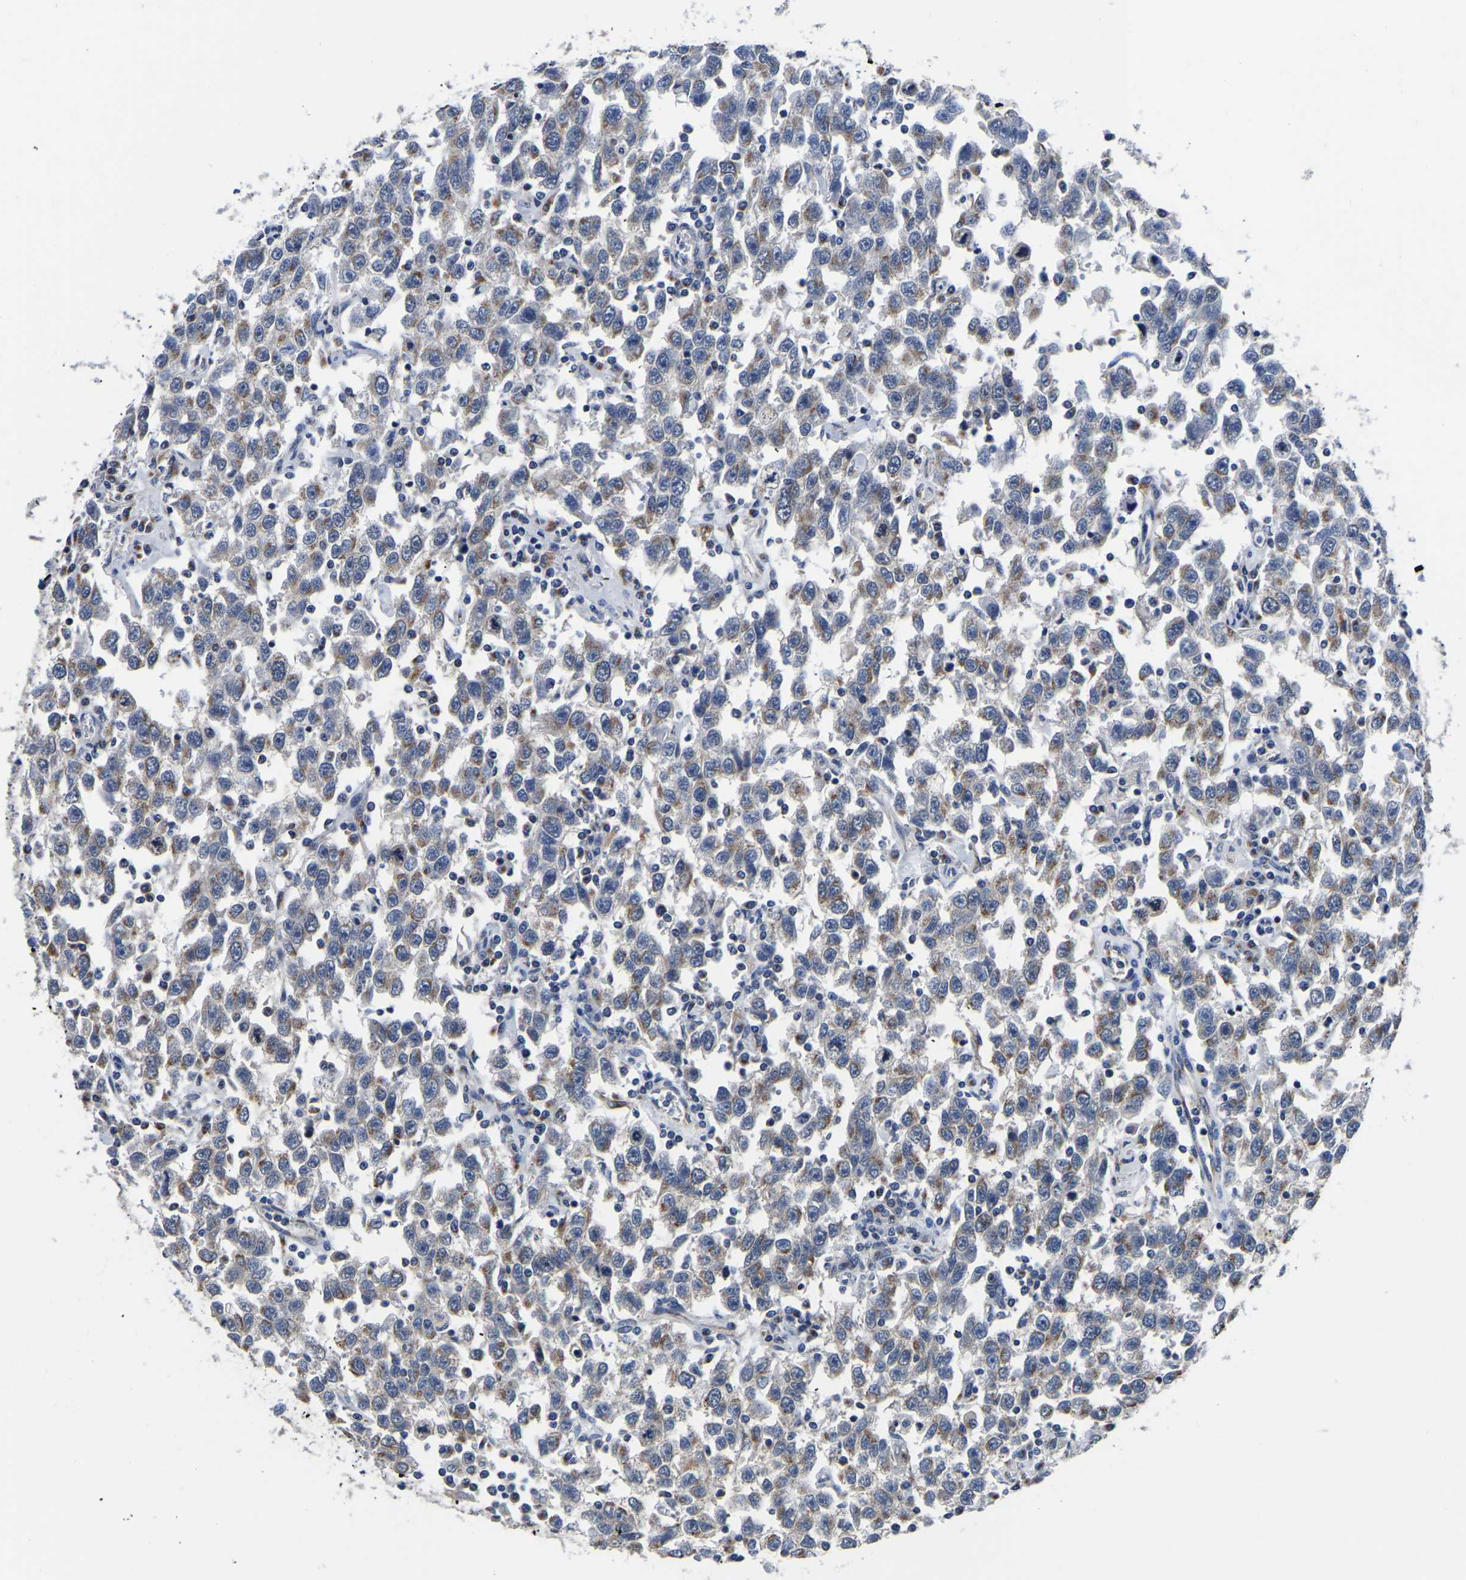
{"staining": {"intensity": "weak", "quantity": "25%-75%", "location": "cytoplasmic/membranous"}, "tissue": "testis cancer", "cell_type": "Tumor cells", "image_type": "cancer", "snomed": [{"axis": "morphology", "description": "Seminoma, NOS"}, {"axis": "topography", "description": "Testis"}], "caption": "This micrograph shows immunohistochemistry (IHC) staining of testis cancer (seminoma), with low weak cytoplasmic/membranous positivity in about 25%-75% of tumor cells.", "gene": "PDLIM7", "patient": {"sex": "male", "age": 41}}